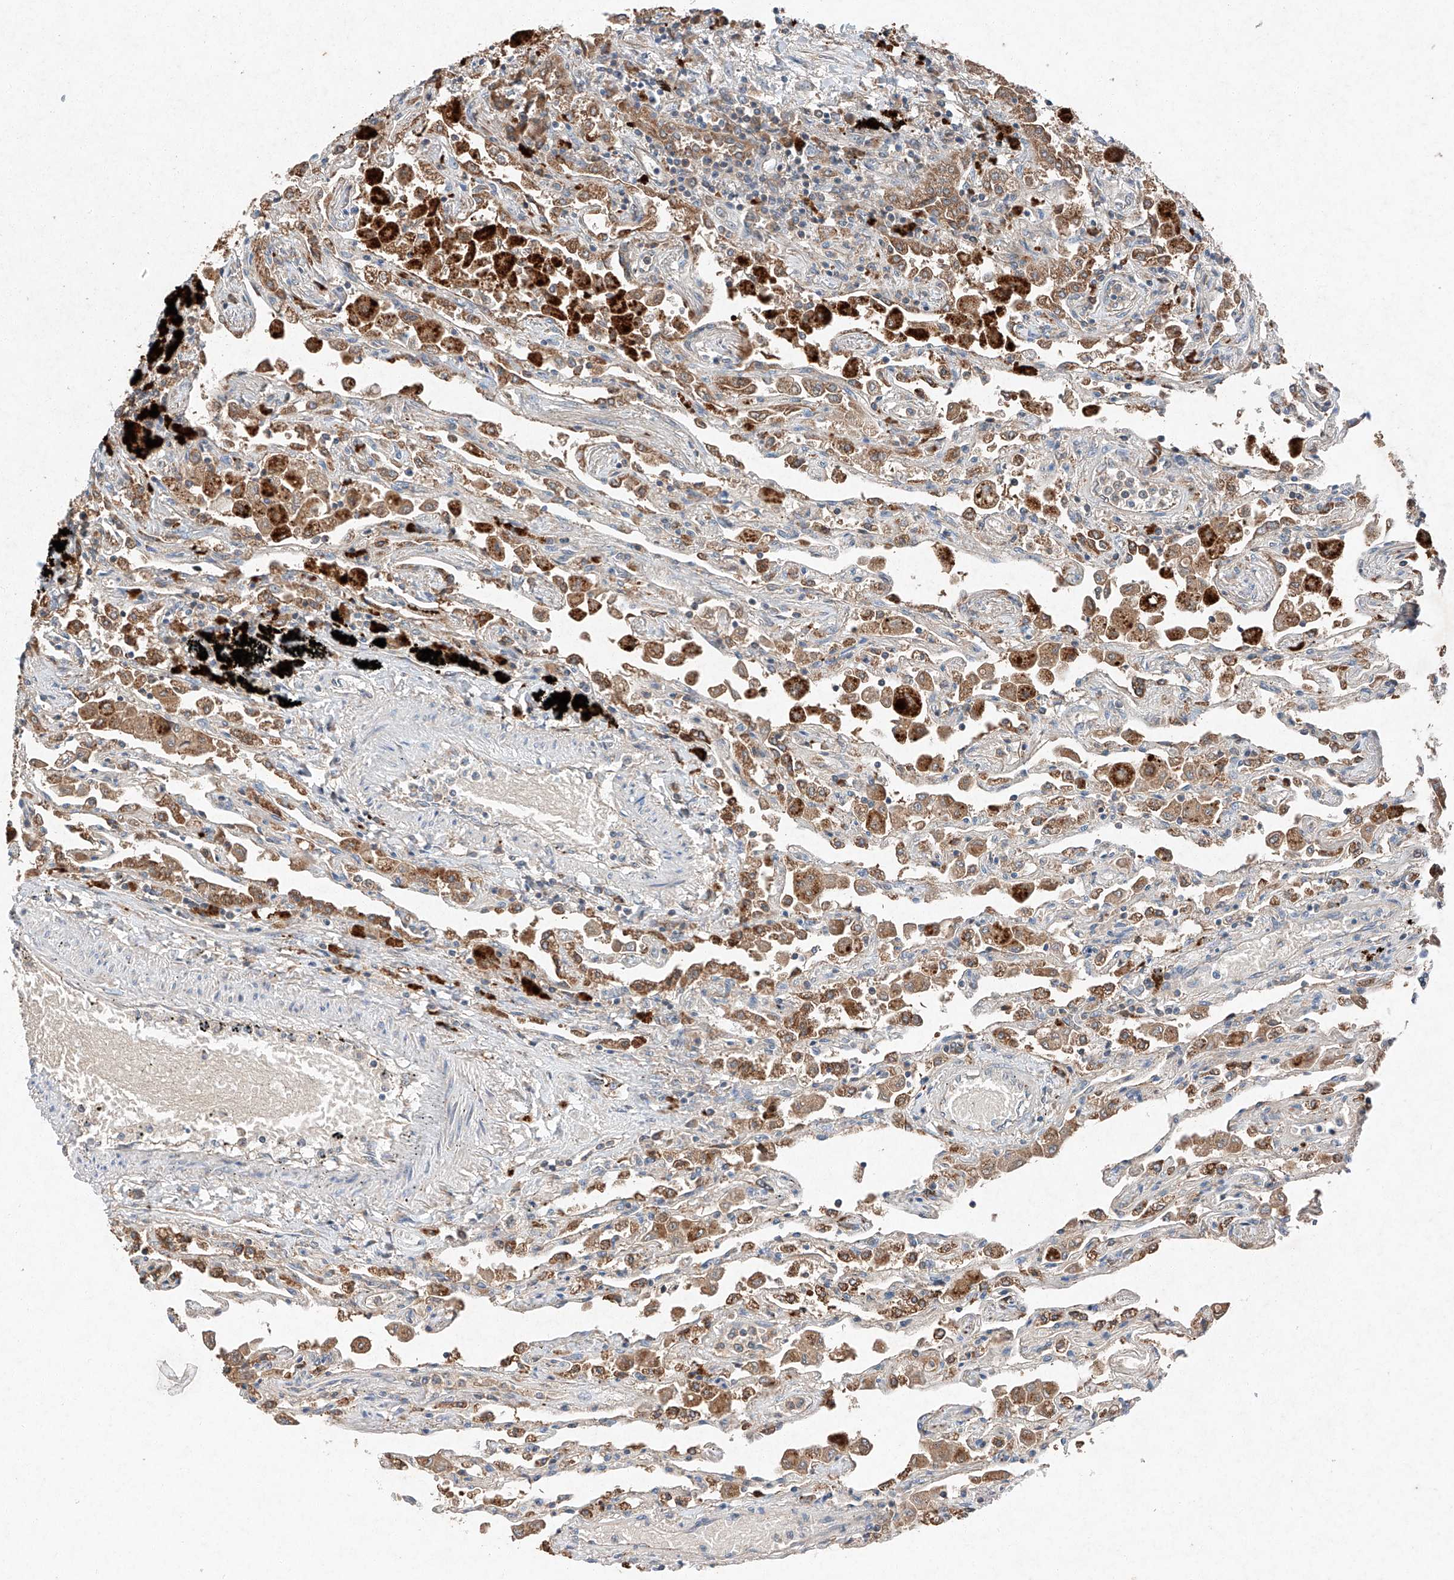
{"staining": {"intensity": "moderate", "quantity": "<25%", "location": "cytoplasmic/membranous"}, "tissue": "lung", "cell_type": "Alveolar cells", "image_type": "normal", "snomed": [{"axis": "morphology", "description": "Normal tissue, NOS"}, {"axis": "topography", "description": "Bronchus"}, {"axis": "topography", "description": "Lung"}], "caption": "Protein analysis of normal lung exhibits moderate cytoplasmic/membranous staining in about <25% of alveolar cells. The staining is performed using DAB brown chromogen to label protein expression. The nuclei are counter-stained blue using hematoxylin.", "gene": "RUSC1", "patient": {"sex": "female", "age": 49}}